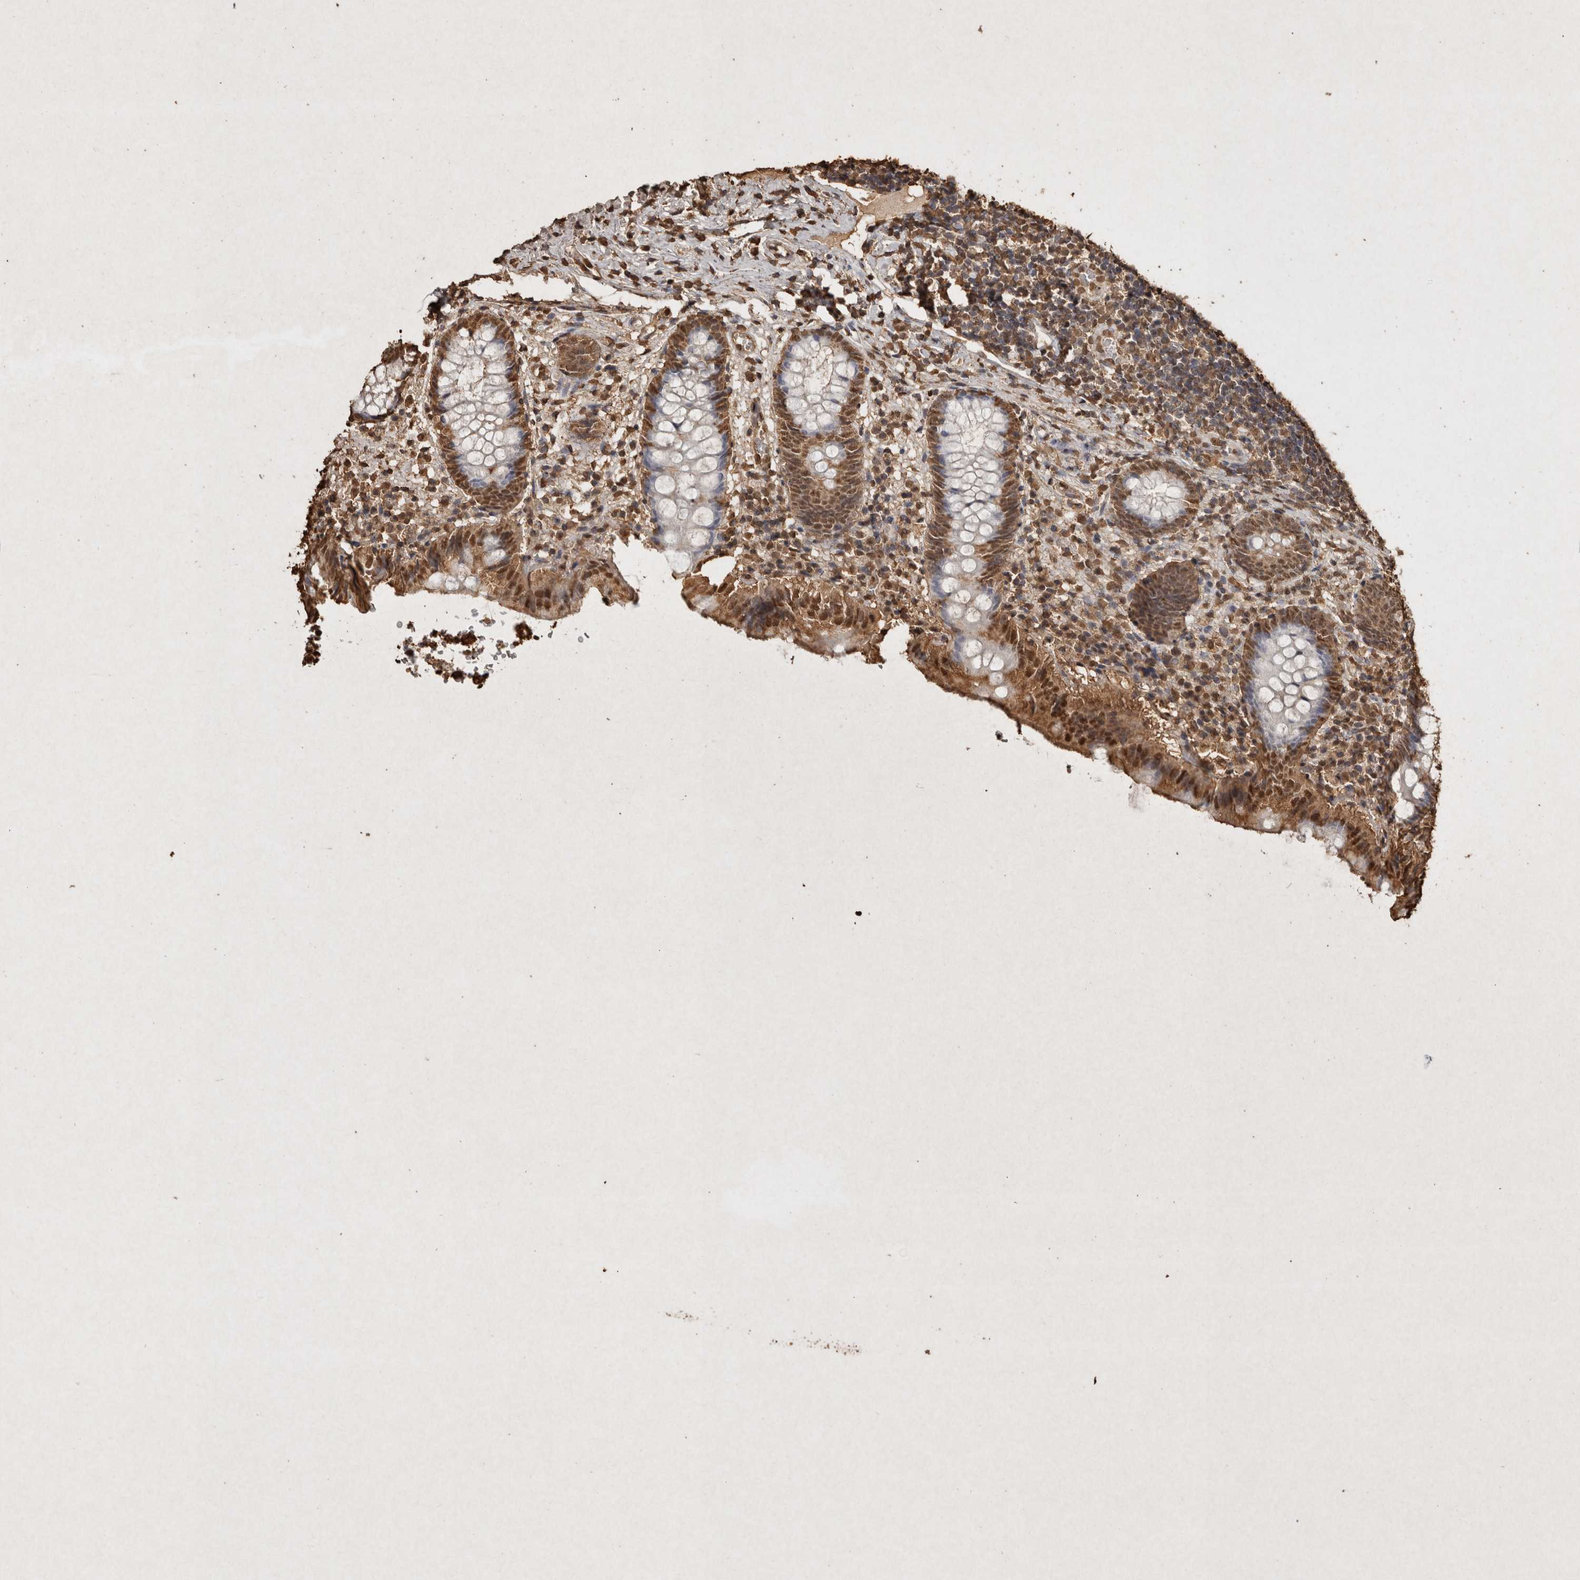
{"staining": {"intensity": "moderate", "quantity": ">75%", "location": "cytoplasmic/membranous,nuclear"}, "tissue": "appendix", "cell_type": "Glandular cells", "image_type": "normal", "snomed": [{"axis": "morphology", "description": "Normal tissue, NOS"}, {"axis": "topography", "description": "Appendix"}], "caption": "IHC histopathology image of normal appendix: human appendix stained using immunohistochemistry (IHC) exhibits medium levels of moderate protein expression localized specifically in the cytoplasmic/membranous,nuclear of glandular cells, appearing as a cytoplasmic/membranous,nuclear brown color.", "gene": "FSTL3", "patient": {"sex": "male", "age": 8}}